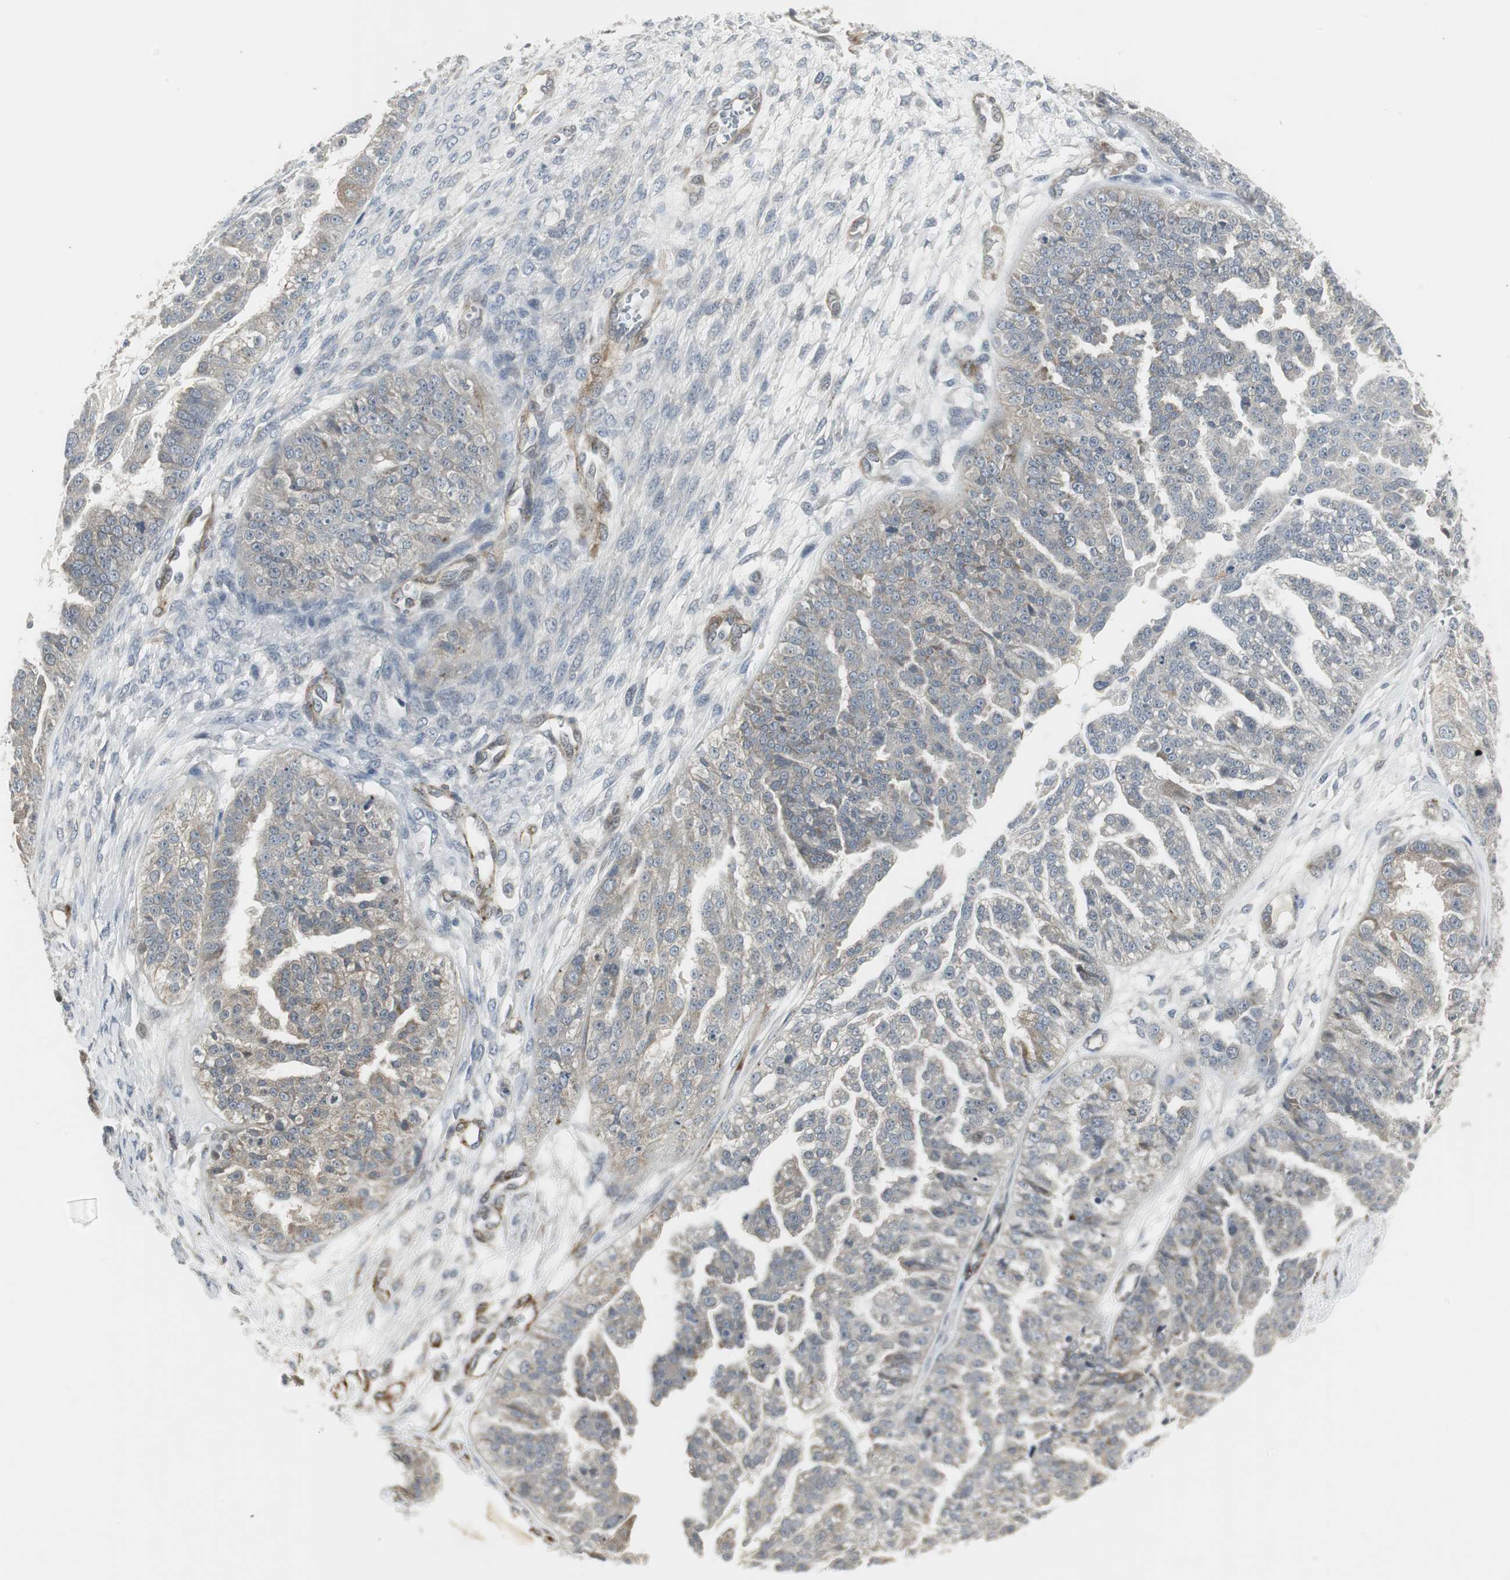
{"staining": {"intensity": "weak", "quantity": "<25%", "location": "cytoplasmic/membranous"}, "tissue": "ovarian cancer", "cell_type": "Tumor cells", "image_type": "cancer", "snomed": [{"axis": "morphology", "description": "Carcinoma, NOS"}, {"axis": "topography", "description": "Soft tissue"}, {"axis": "topography", "description": "Ovary"}], "caption": "Micrograph shows no protein positivity in tumor cells of carcinoma (ovarian) tissue. (Immunohistochemistry, brightfield microscopy, high magnification).", "gene": "SCYL3", "patient": {"sex": "female", "age": 54}}